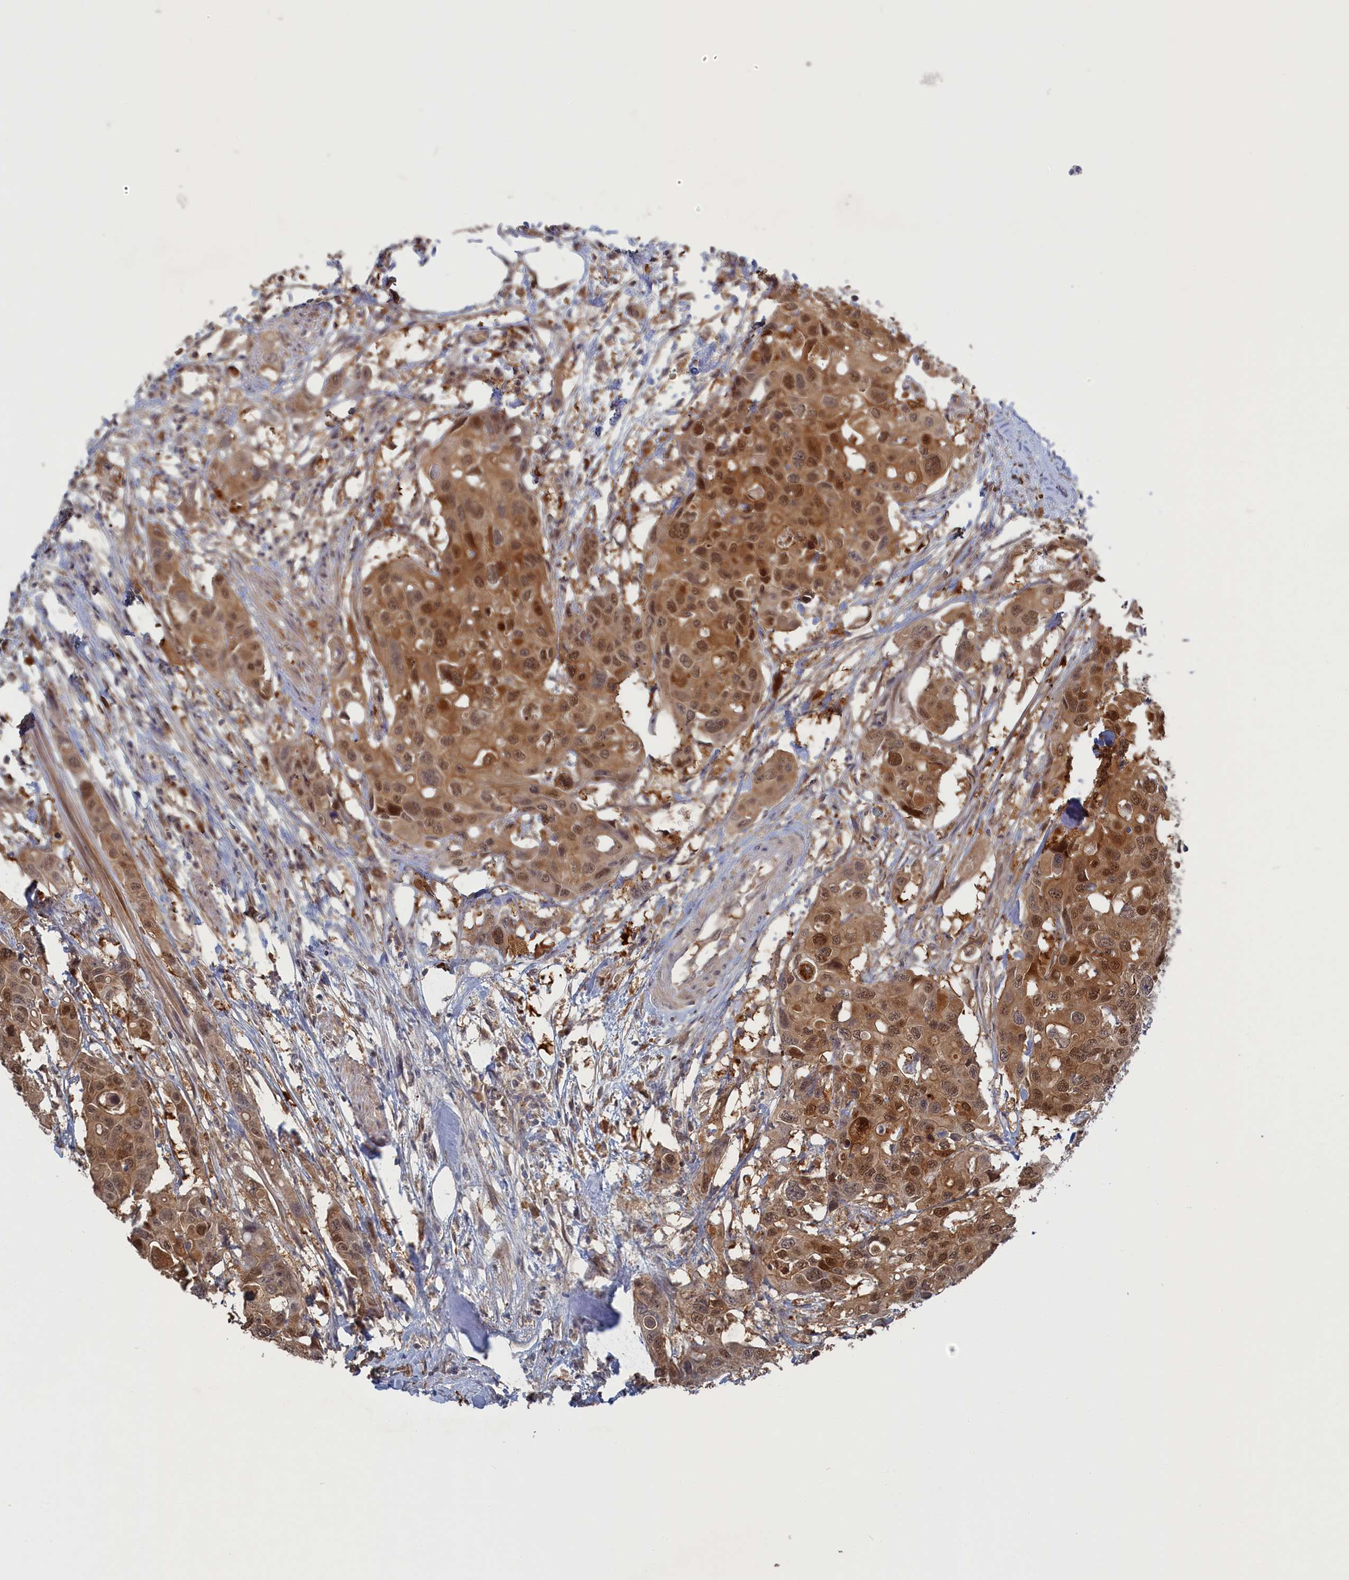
{"staining": {"intensity": "moderate", "quantity": ">75%", "location": "cytoplasmic/membranous,nuclear"}, "tissue": "colorectal cancer", "cell_type": "Tumor cells", "image_type": "cancer", "snomed": [{"axis": "morphology", "description": "Adenocarcinoma, NOS"}, {"axis": "topography", "description": "Colon"}], "caption": "Immunohistochemistry (IHC) staining of colorectal cancer, which displays medium levels of moderate cytoplasmic/membranous and nuclear positivity in approximately >75% of tumor cells indicating moderate cytoplasmic/membranous and nuclear protein positivity. The staining was performed using DAB (brown) for protein detection and nuclei were counterstained in hematoxylin (blue).", "gene": "IRGQ", "patient": {"sex": "male", "age": 77}}